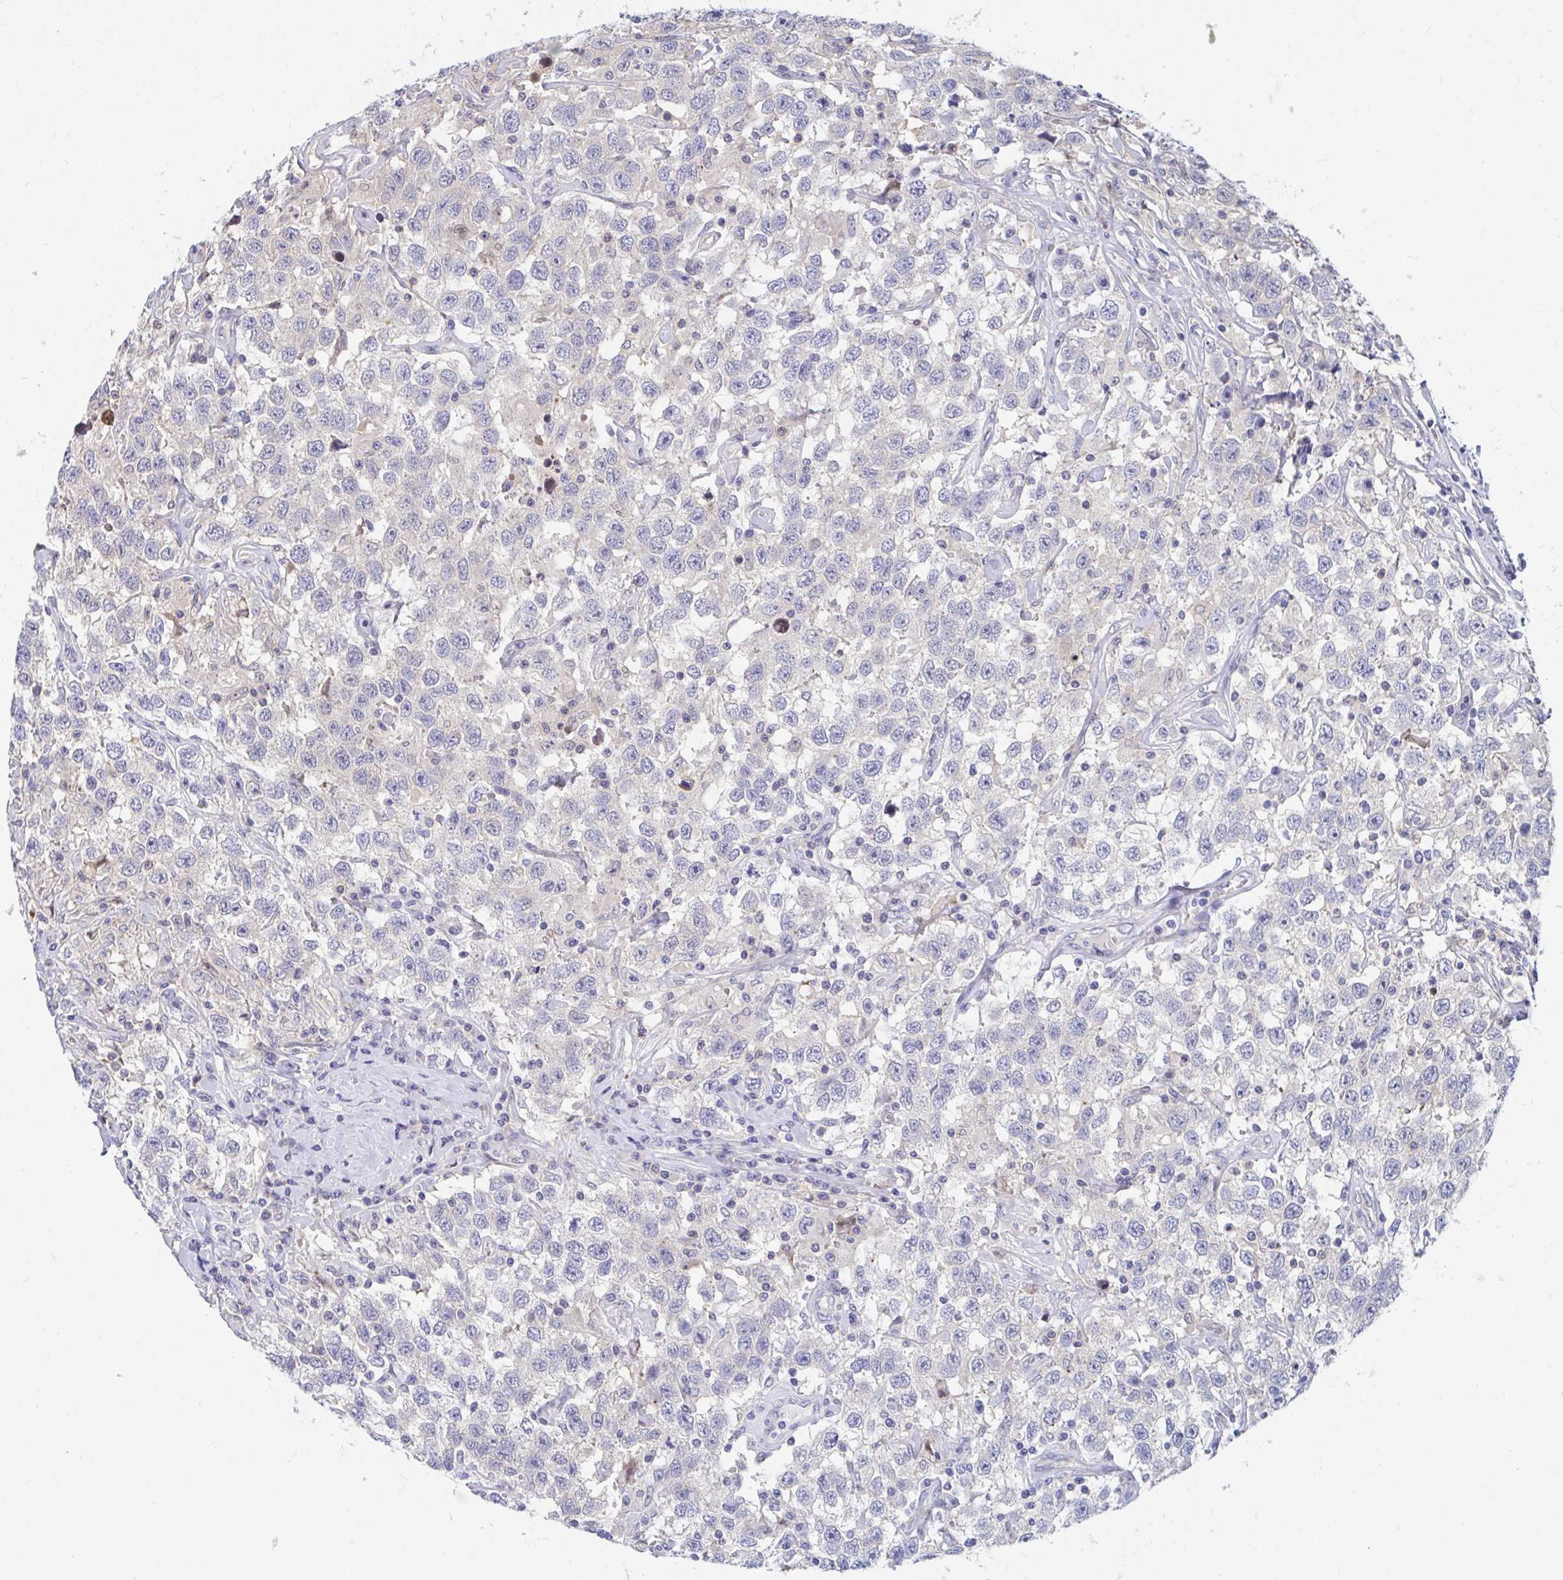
{"staining": {"intensity": "negative", "quantity": "none", "location": "none"}, "tissue": "testis cancer", "cell_type": "Tumor cells", "image_type": "cancer", "snomed": [{"axis": "morphology", "description": "Seminoma, NOS"}, {"axis": "topography", "description": "Testis"}], "caption": "The image reveals no staining of tumor cells in testis cancer.", "gene": "P2RX3", "patient": {"sex": "male", "age": 41}}